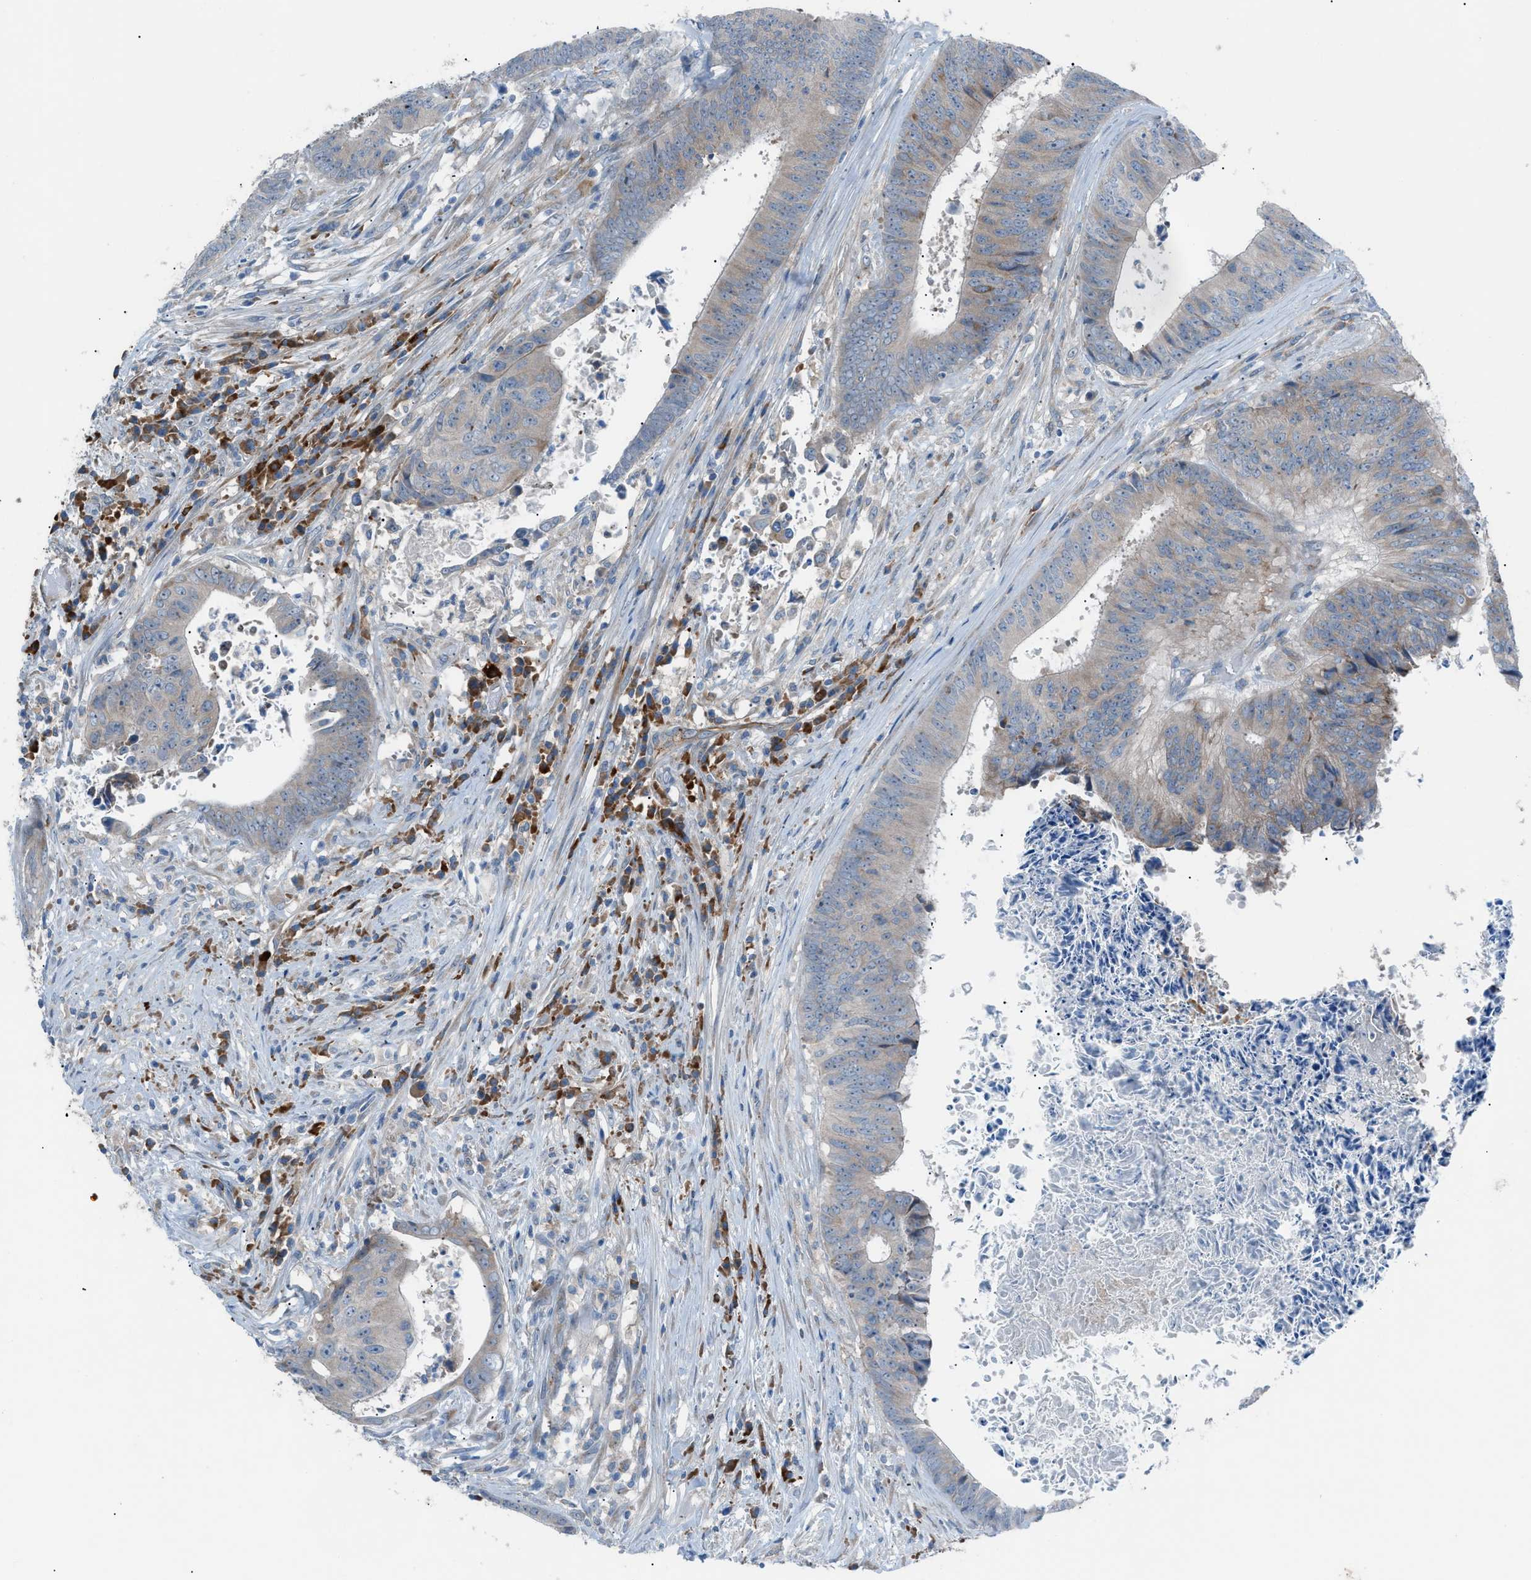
{"staining": {"intensity": "moderate", "quantity": "<25%", "location": "cytoplasmic/membranous"}, "tissue": "colorectal cancer", "cell_type": "Tumor cells", "image_type": "cancer", "snomed": [{"axis": "morphology", "description": "Adenocarcinoma, NOS"}, {"axis": "topography", "description": "Rectum"}], "caption": "The immunohistochemical stain highlights moderate cytoplasmic/membranous expression in tumor cells of adenocarcinoma (colorectal) tissue.", "gene": "HEG1", "patient": {"sex": "male", "age": 72}}